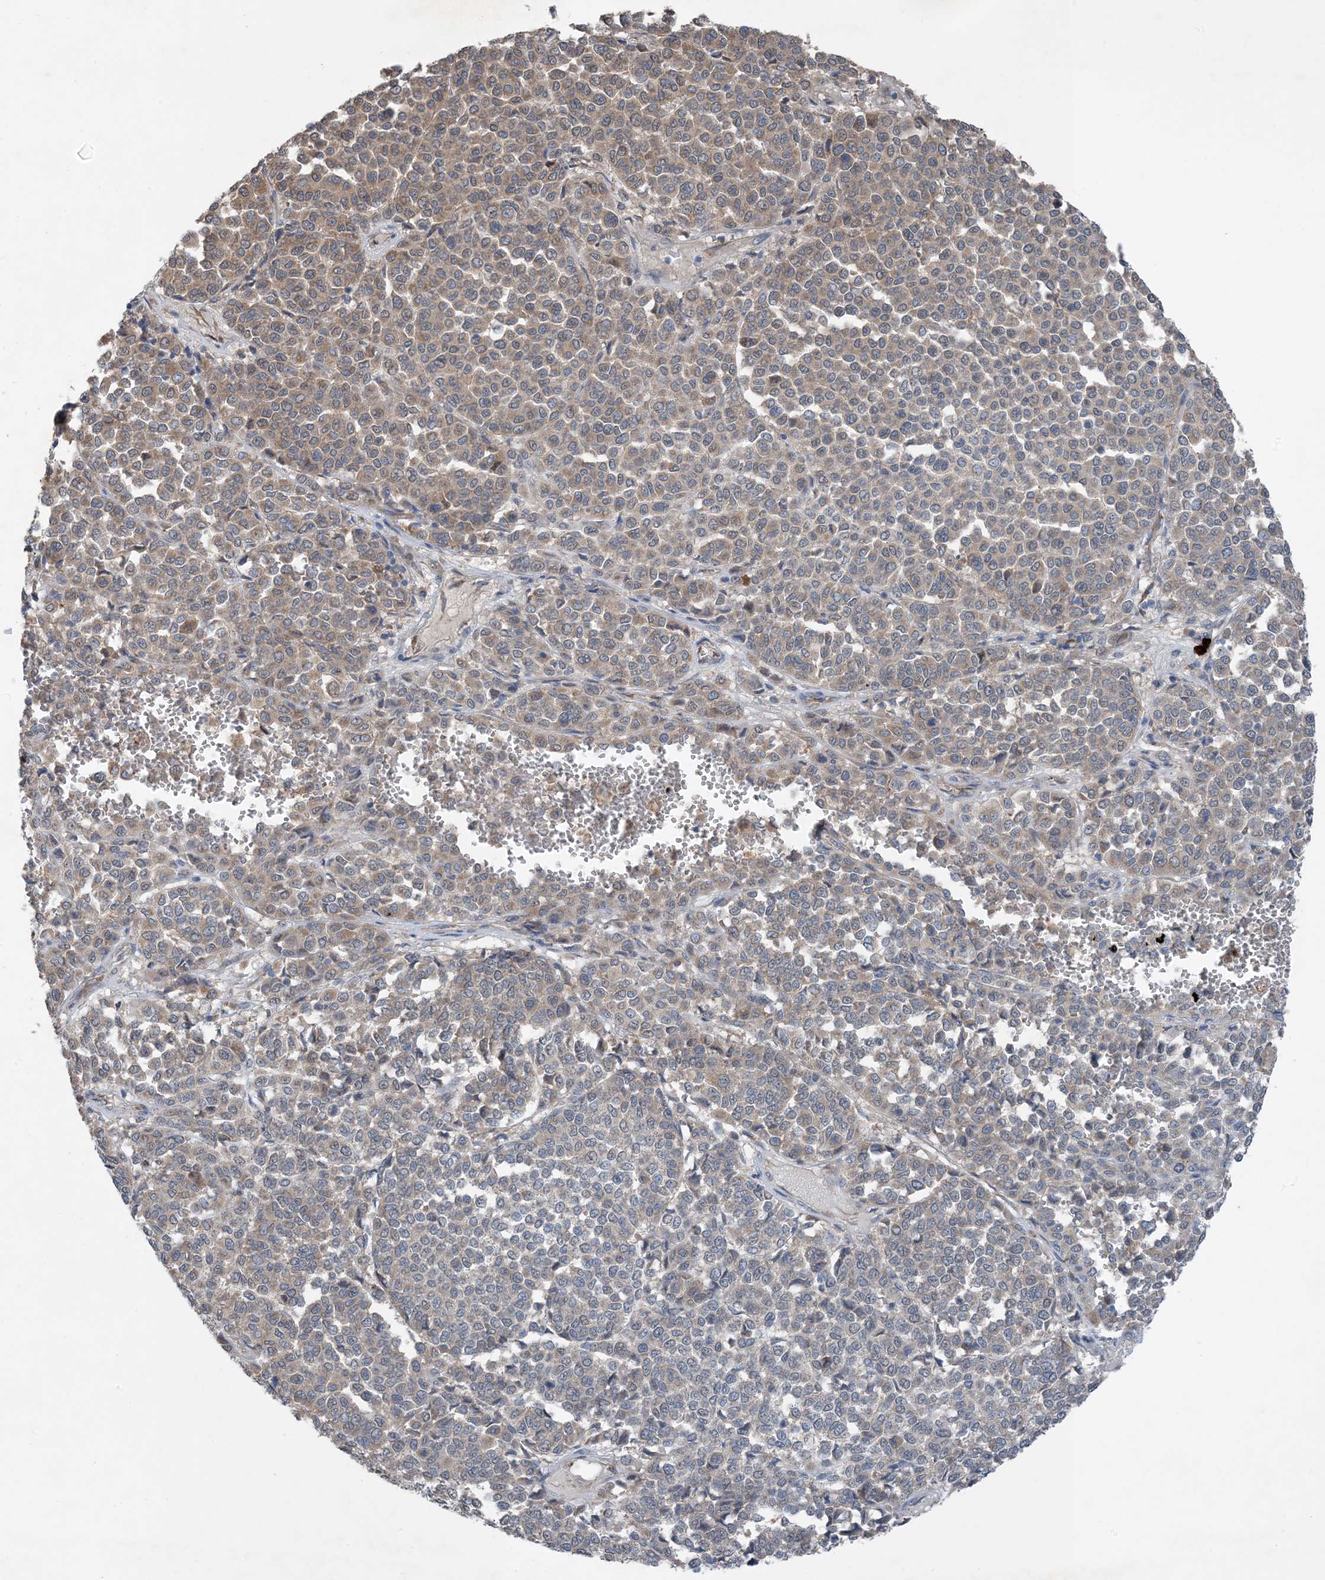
{"staining": {"intensity": "weak", "quantity": "25%-75%", "location": "cytoplasmic/membranous"}, "tissue": "melanoma", "cell_type": "Tumor cells", "image_type": "cancer", "snomed": [{"axis": "morphology", "description": "Malignant melanoma, Metastatic site"}, {"axis": "topography", "description": "Pancreas"}], "caption": "Immunohistochemistry (DAB (3,3'-diaminobenzidine)) staining of malignant melanoma (metastatic site) displays weak cytoplasmic/membranous protein expression in approximately 25%-75% of tumor cells. (DAB IHC, brown staining for protein, blue staining for nuclei).", "gene": "DHX30", "patient": {"sex": "female", "age": 30}}